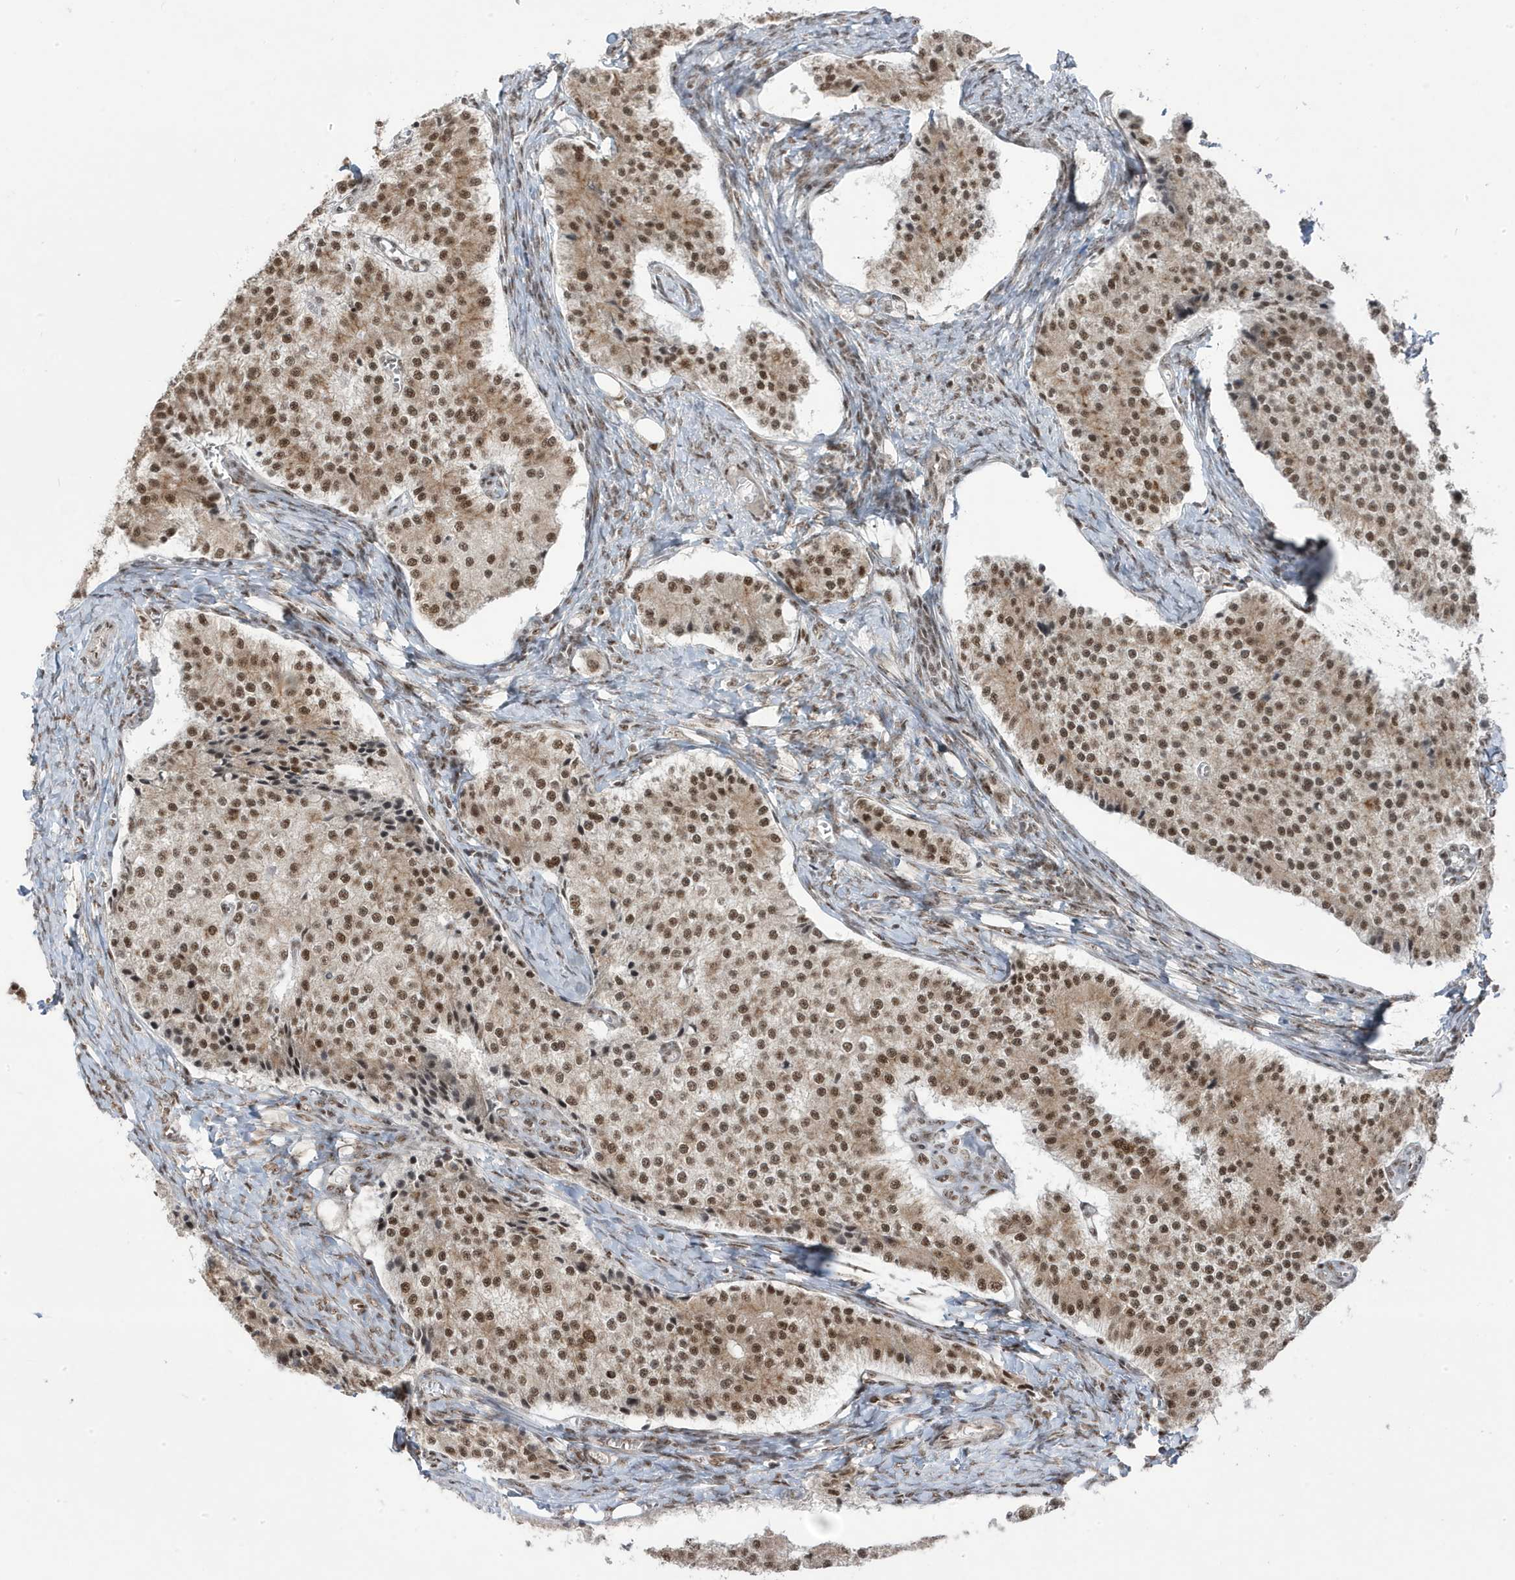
{"staining": {"intensity": "moderate", "quantity": ">75%", "location": "cytoplasmic/membranous,nuclear"}, "tissue": "carcinoid", "cell_type": "Tumor cells", "image_type": "cancer", "snomed": [{"axis": "morphology", "description": "Carcinoid, malignant, NOS"}, {"axis": "topography", "description": "Colon"}], "caption": "Moderate cytoplasmic/membranous and nuclear staining is appreciated in approximately >75% of tumor cells in malignant carcinoid. (DAB (3,3'-diaminobenzidine) IHC with brightfield microscopy, high magnification).", "gene": "MTREX", "patient": {"sex": "female", "age": 52}}